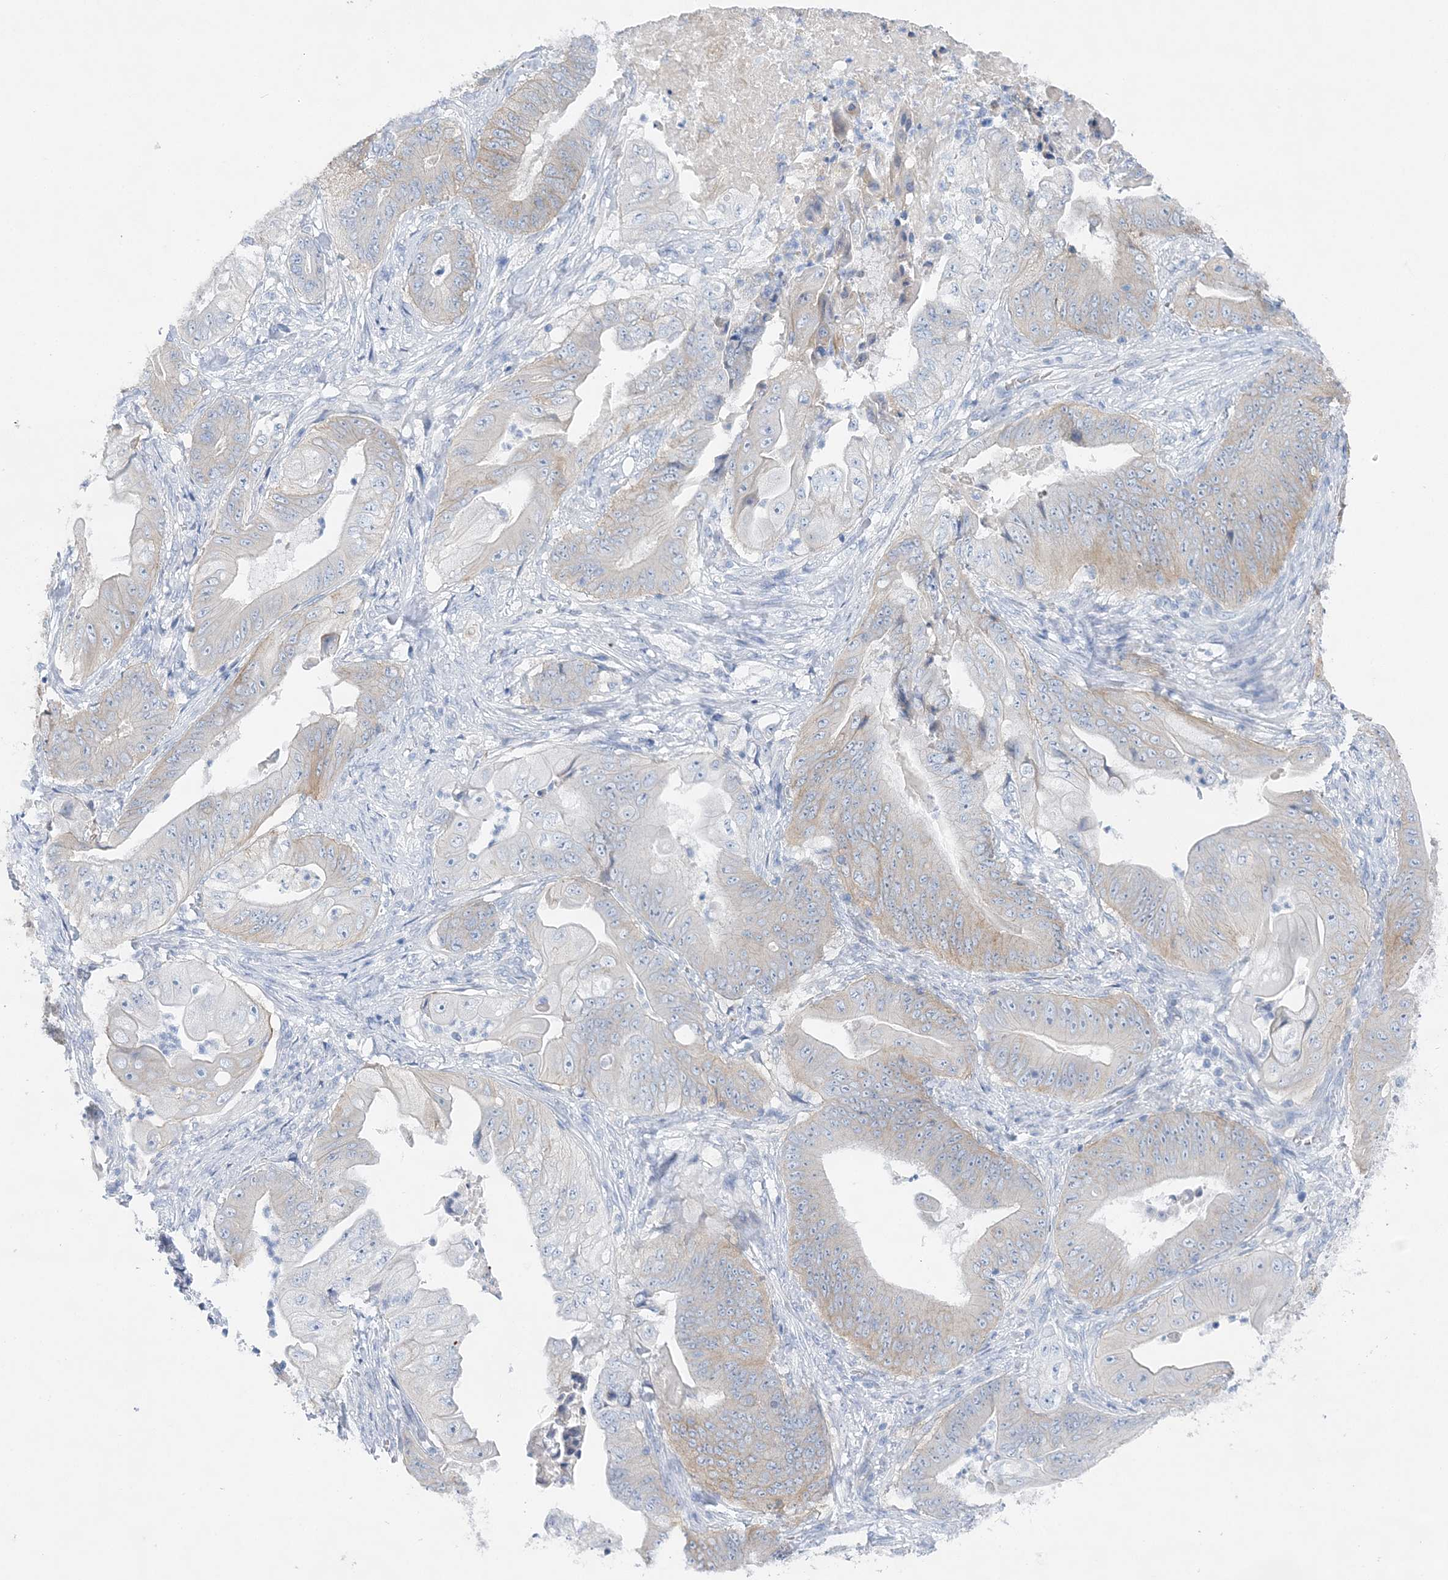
{"staining": {"intensity": "negative", "quantity": "none", "location": "none"}, "tissue": "stomach cancer", "cell_type": "Tumor cells", "image_type": "cancer", "snomed": [{"axis": "morphology", "description": "Adenocarcinoma, NOS"}, {"axis": "topography", "description": "Stomach"}], "caption": "Immunohistochemistry image of neoplastic tissue: human stomach adenocarcinoma stained with DAB (3,3'-diaminobenzidine) shows no significant protein positivity in tumor cells.", "gene": "SLC5A6", "patient": {"sex": "female", "age": 73}}